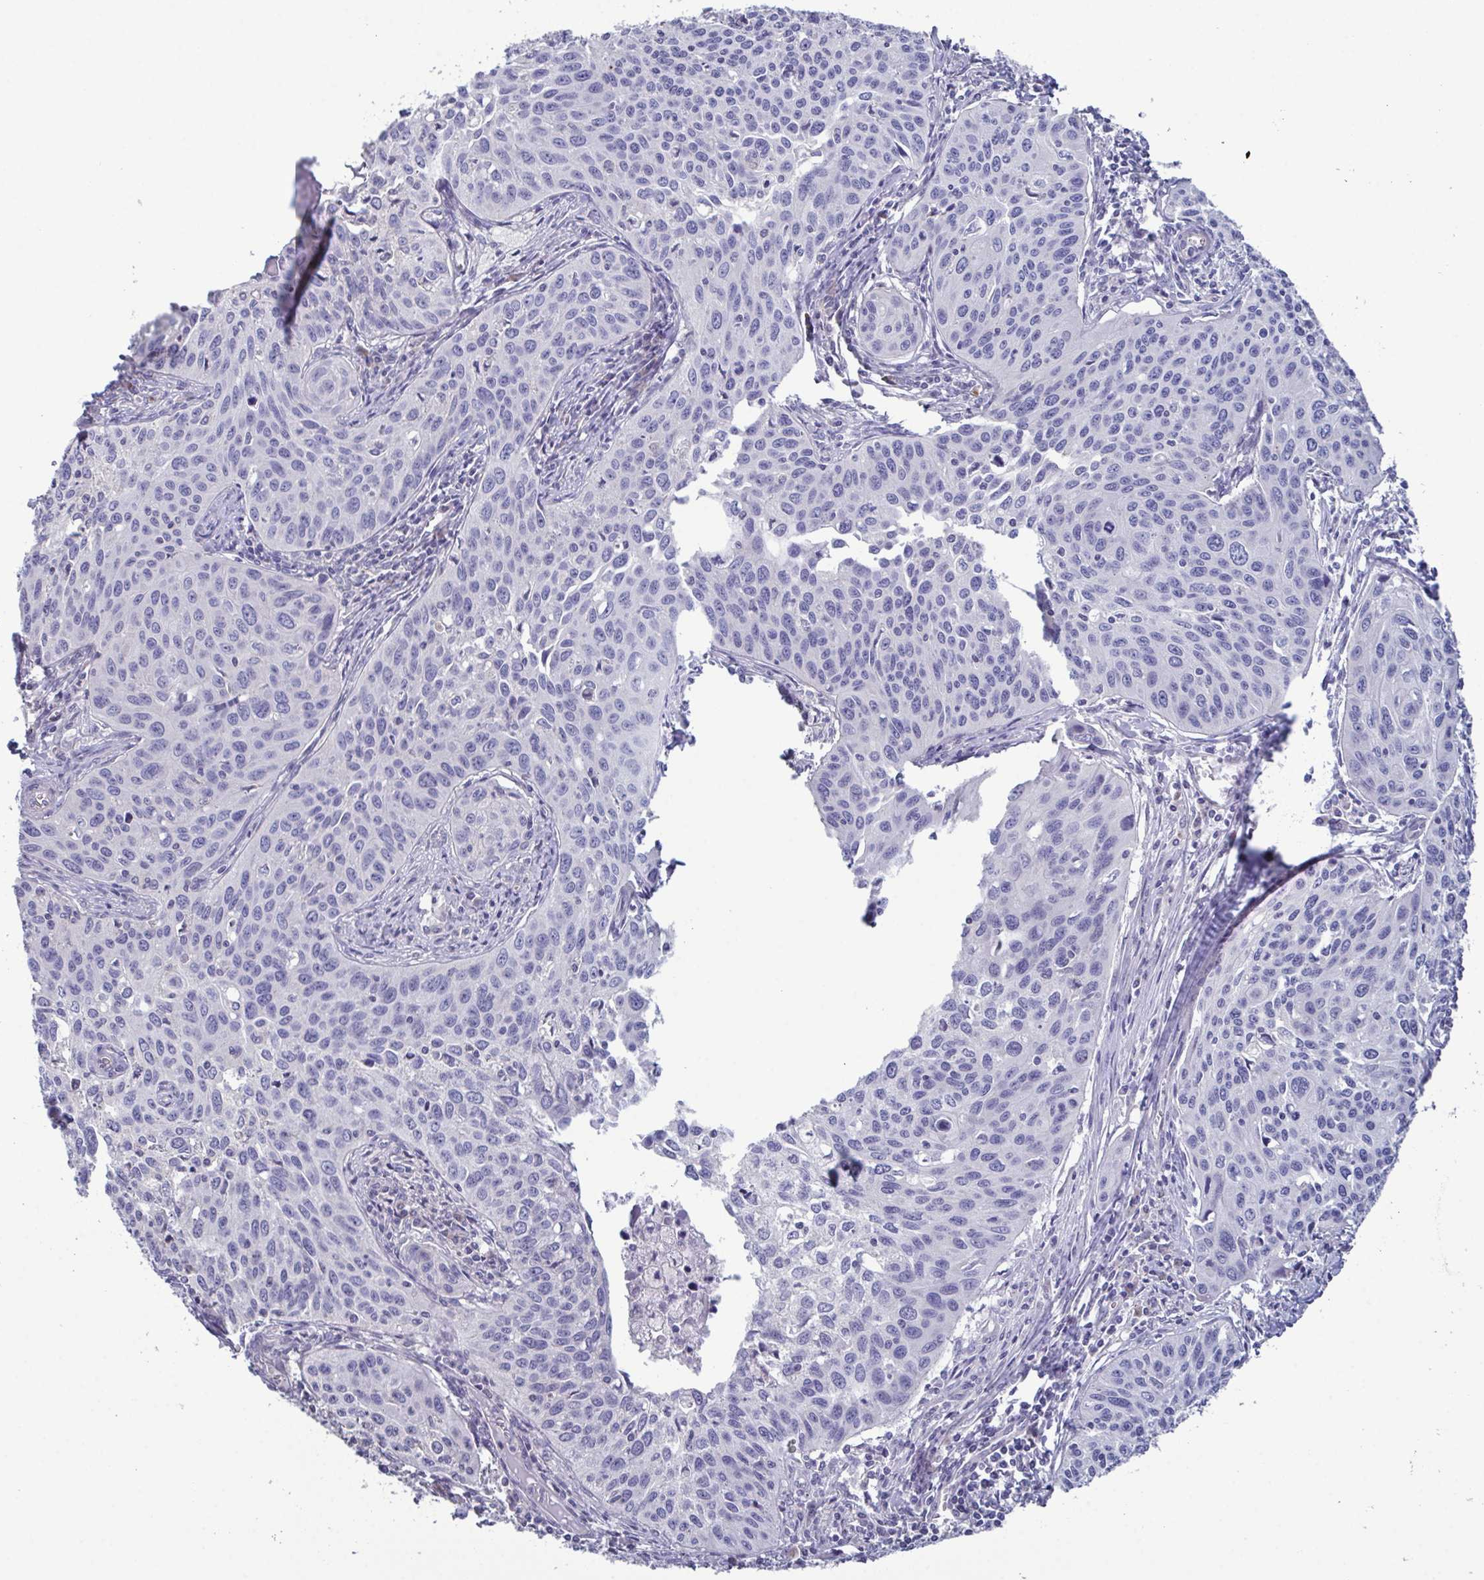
{"staining": {"intensity": "negative", "quantity": "none", "location": "none"}, "tissue": "cervical cancer", "cell_type": "Tumor cells", "image_type": "cancer", "snomed": [{"axis": "morphology", "description": "Squamous cell carcinoma, NOS"}, {"axis": "topography", "description": "Cervix"}], "caption": "IHC micrograph of cervical cancer stained for a protein (brown), which exhibits no expression in tumor cells.", "gene": "GLDC", "patient": {"sex": "female", "age": 31}}